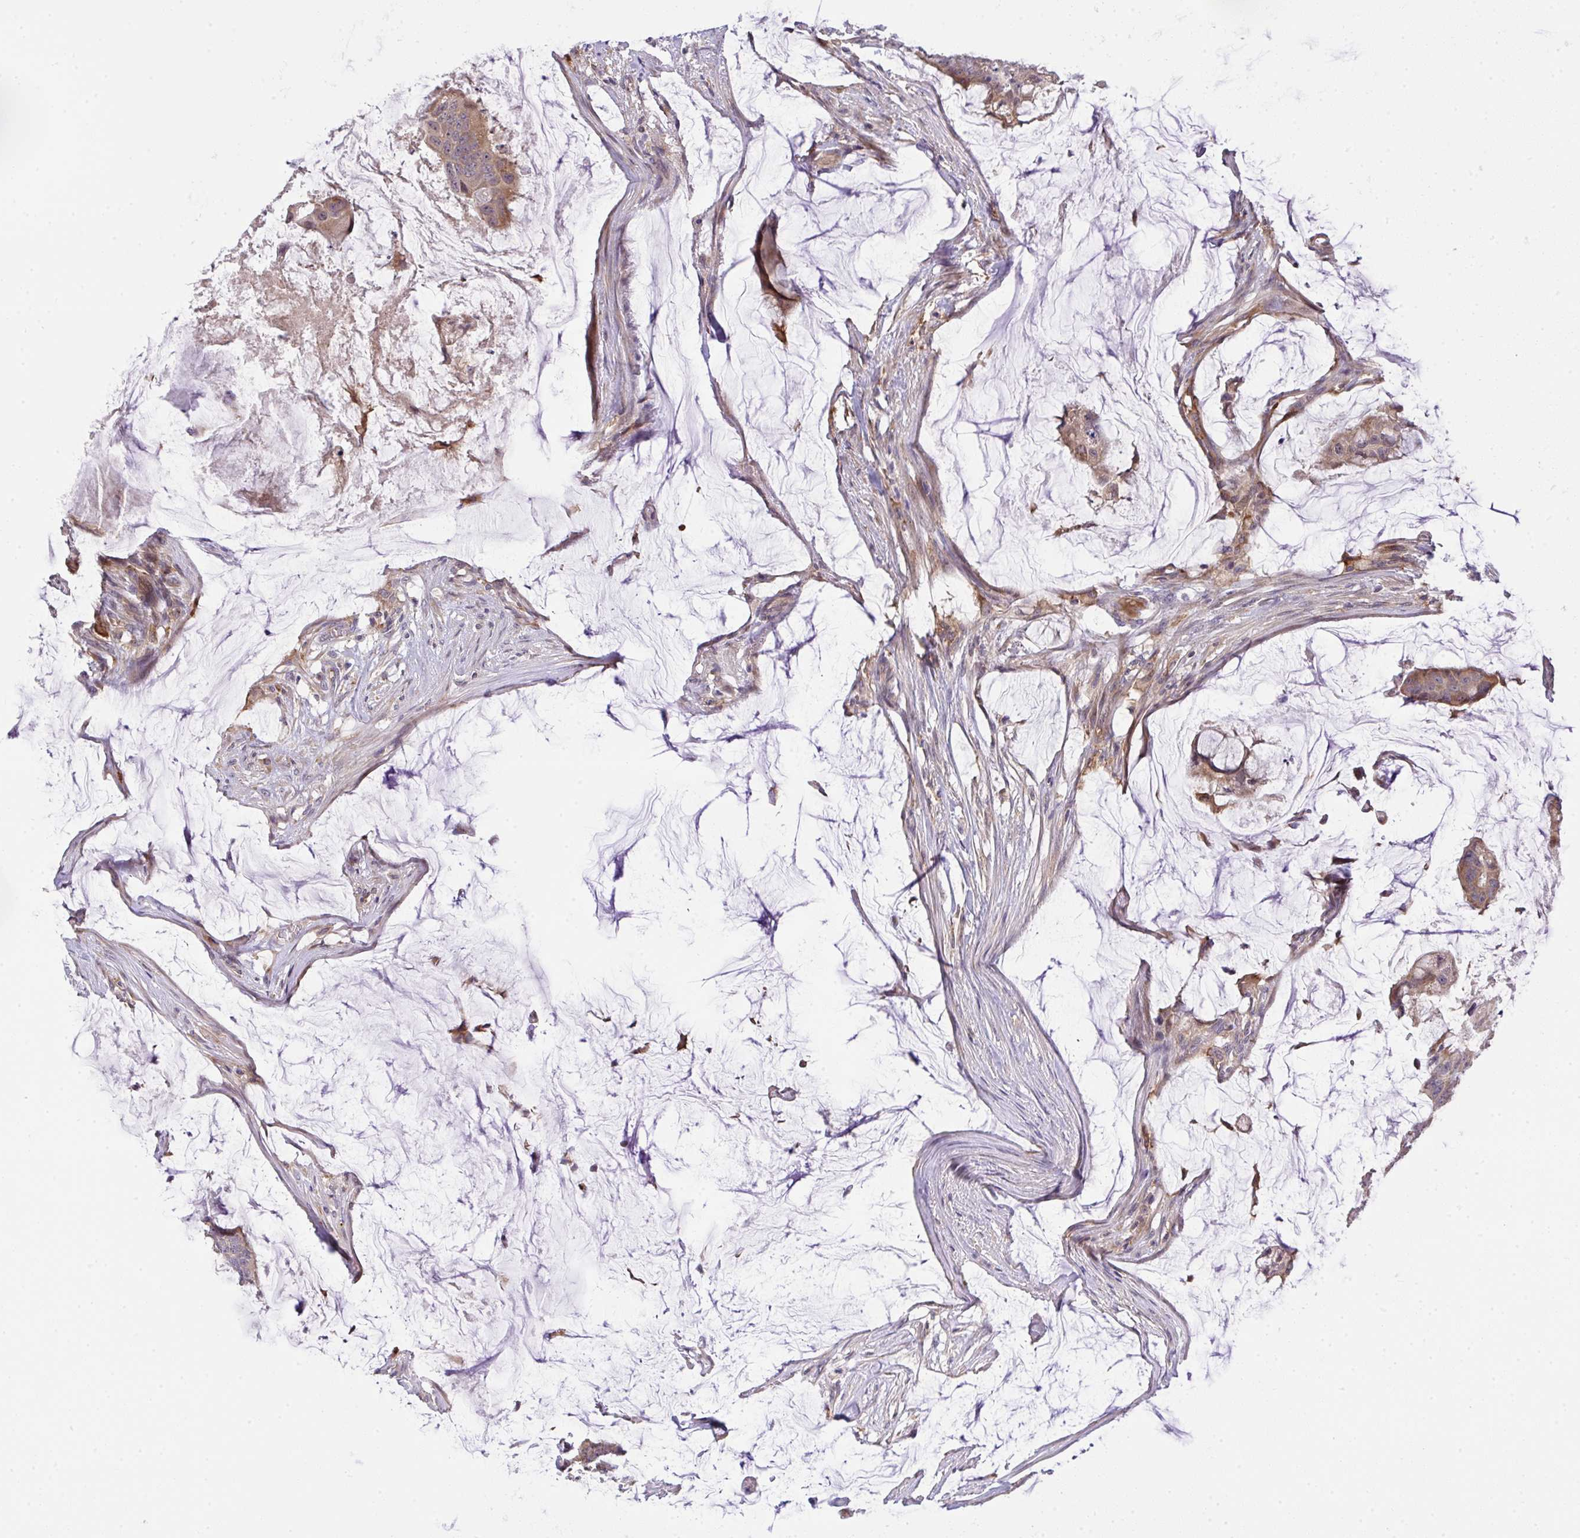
{"staining": {"intensity": "moderate", "quantity": ">75%", "location": "cytoplasmic/membranous"}, "tissue": "colorectal cancer", "cell_type": "Tumor cells", "image_type": "cancer", "snomed": [{"axis": "morphology", "description": "Adenocarcinoma, NOS"}, {"axis": "topography", "description": "Colon"}], "caption": "Tumor cells demonstrate medium levels of moderate cytoplasmic/membranous expression in about >75% of cells in human colorectal adenocarcinoma. (Stains: DAB (3,3'-diaminobenzidine) in brown, nuclei in blue, Microscopy: brightfield microscopy at high magnification).", "gene": "SLC9A6", "patient": {"sex": "male", "age": 62}}